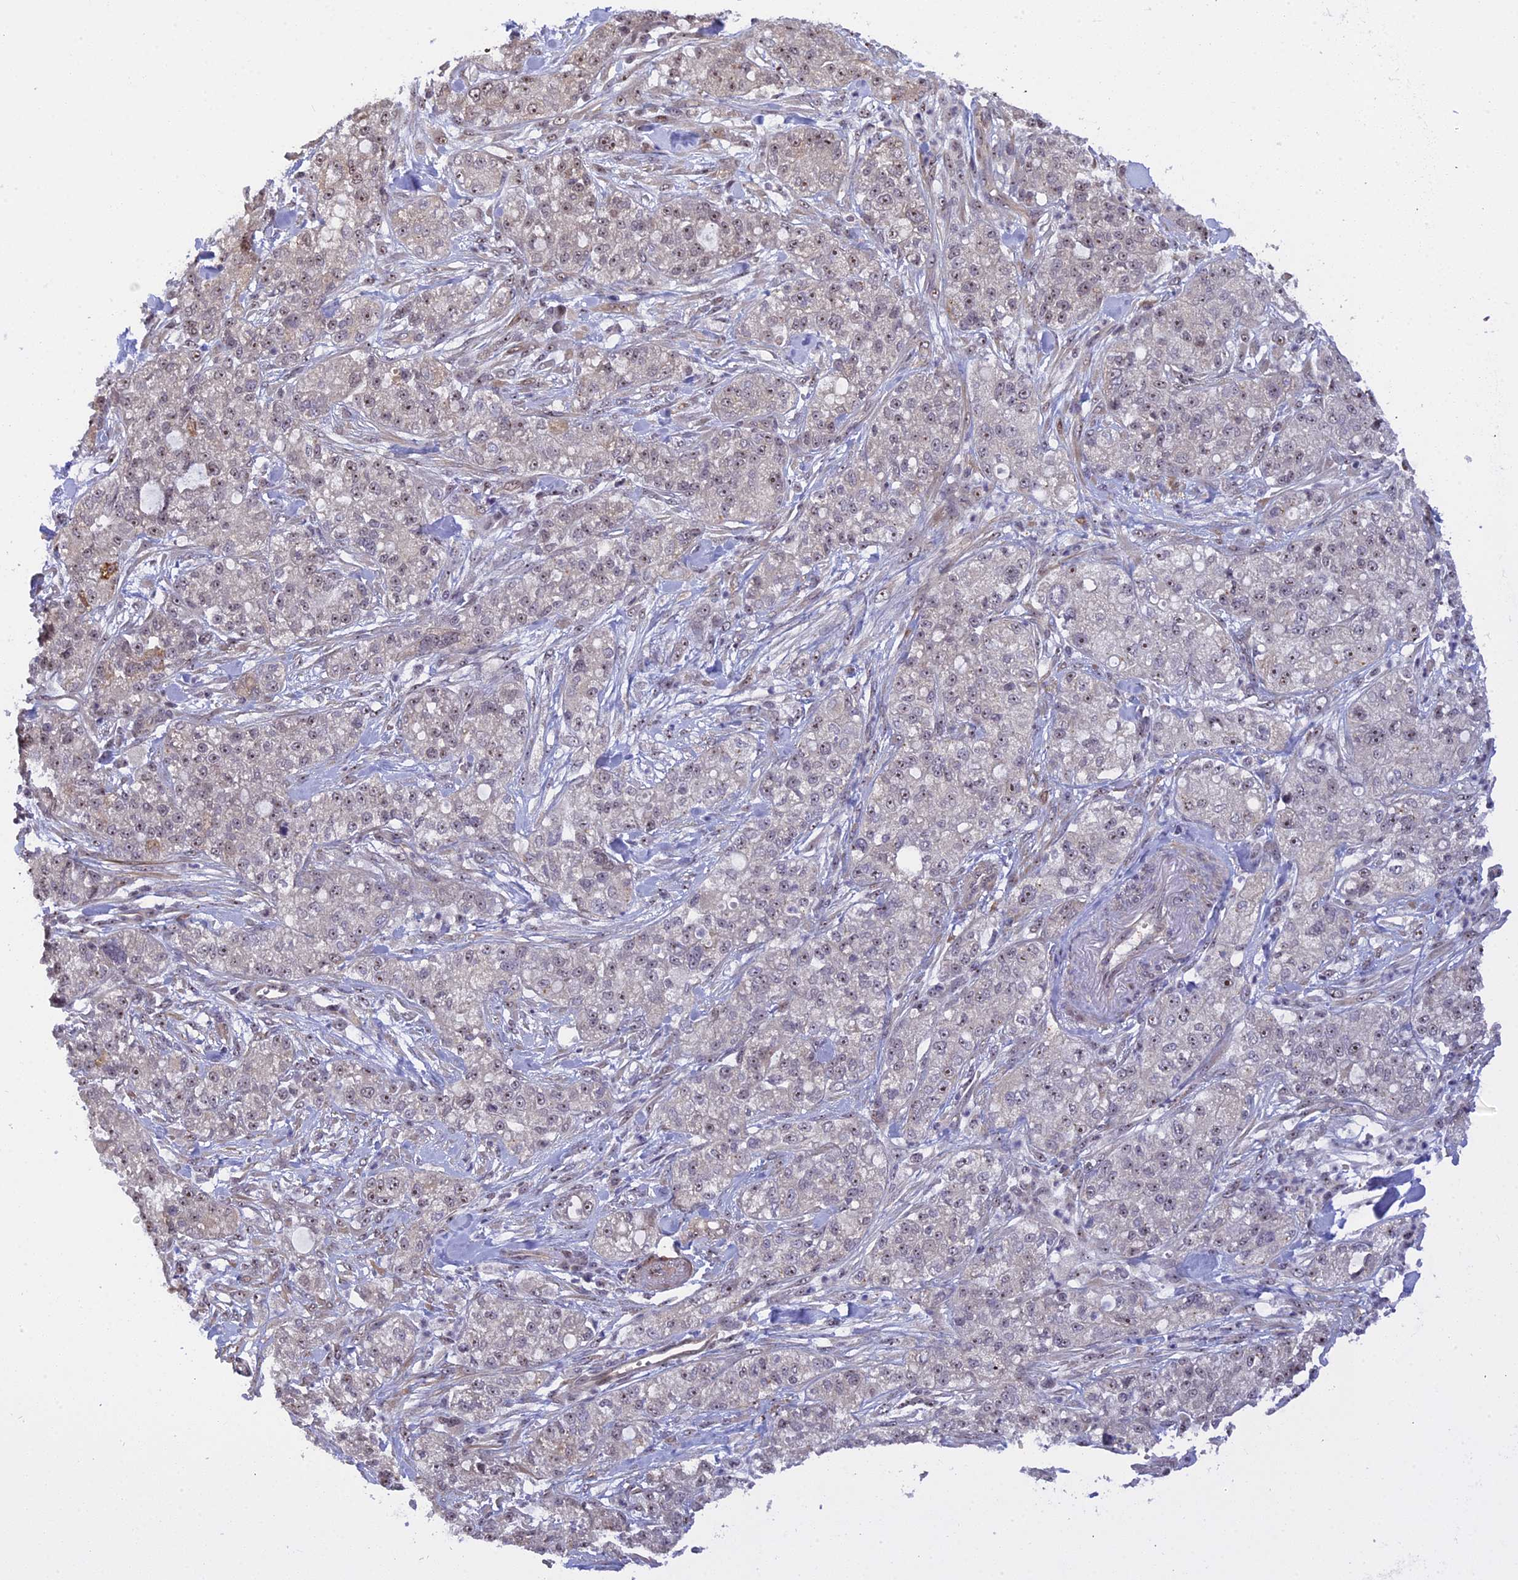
{"staining": {"intensity": "weak", "quantity": "<25%", "location": "nuclear"}, "tissue": "pancreatic cancer", "cell_type": "Tumor cells", "image_type": "cancer", "snomed": [{"axis": "morphology", "description": "Adenocarcinoma, NOS"}, {"axis": "topography", "description": "Pancreas"}], "caption": "Immunohistochemistry (IHC) photomicrograph of adenocarcinoma (pancreatic) stained for a protein (brown), which exhibits no expression in tumor cells.", "gene": "MGA", "patient": {"sex": "female", "age": 78}}